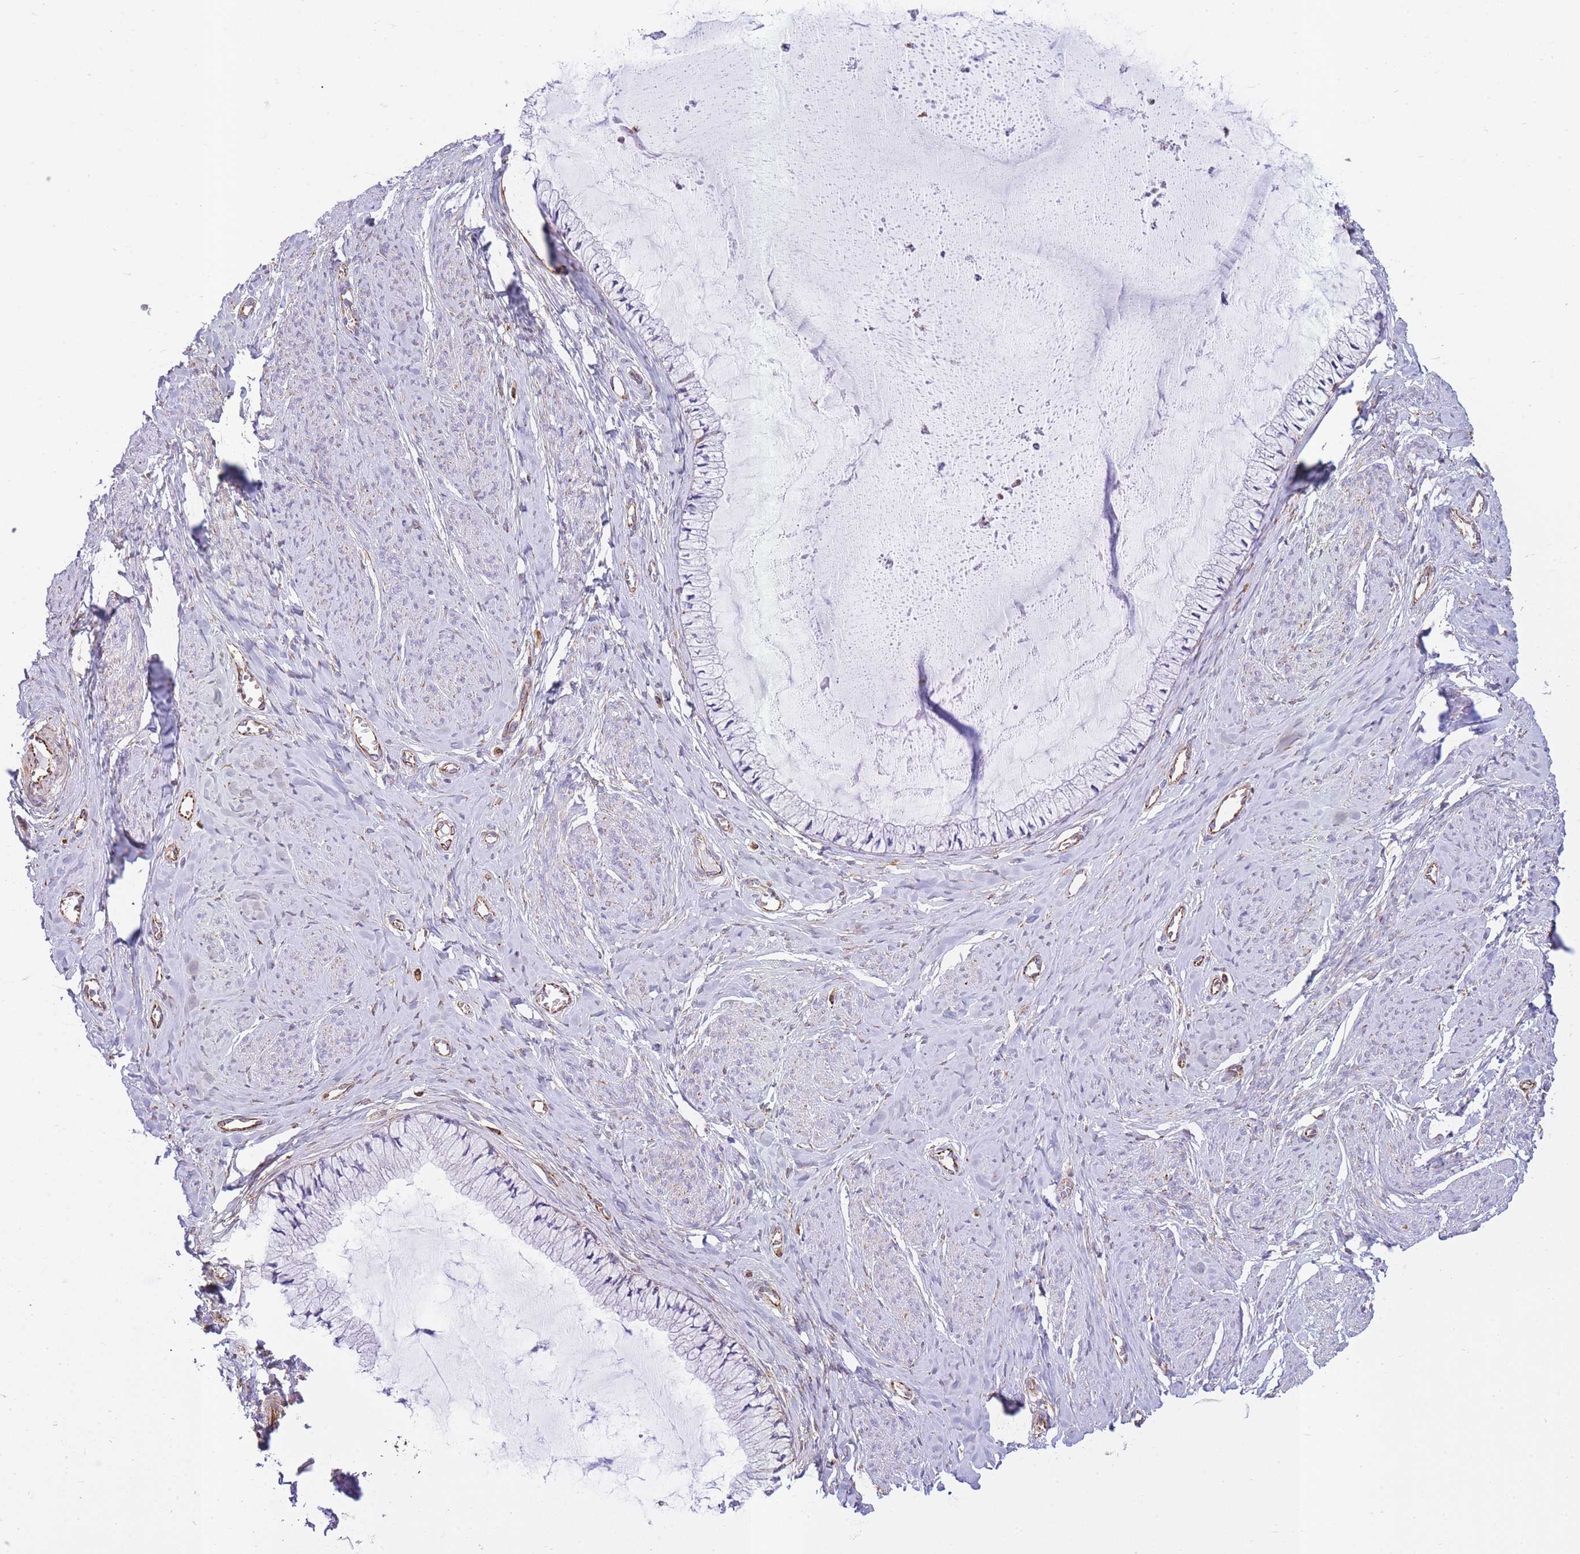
{"staining": {"intensity": "weak", "quantity": "<25%", "location": "cytoplasmic/membranous"}, "tissue": "cervix", "cell_type": "Glandular cells", "image_type": "normal", "snomed": [{"axis": "morphology", "description": "Normal tissue, NOS"}, {"axis": "topography", "description": "Cervix"}], "caption": "Glandular cells are negative for protein expression in benign human cervix. (Immunohistochemistry (ihc), brightfield microscopy, high magnification).", "gene": "ECPAS", "patient": {"sex": "female", "age": 42}}